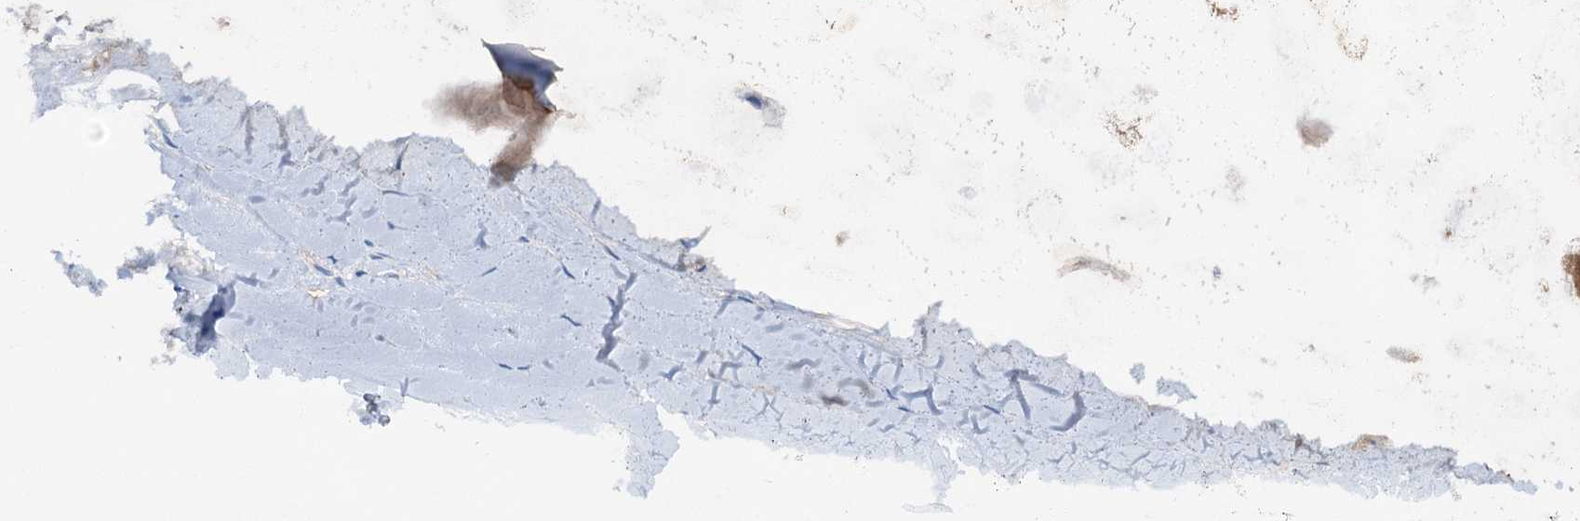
{"staining": {"intensity": "negative", "quantity": "none", "location": "none"}, "tissue": "adipose tissue", "cell_type": "Adipocytes", "image_type": "normal", "snomed": [{"axis": "morphology", "description": "Normal tissue, NOS"}, {"axis": "morphology", "description": "Squamous cell carcinoma, NOS"}, {"axis": "topography", "description": "Lymph node"}, {"axis": "topography", "description": "Bronchus"}, {"axis": "topography", "description": "Lung"}], "caption": "The micrograph demonstrates no staining of adipocytes in benign adipose tissue.", "gene": "CBLN3", "patient": {"sex": "male", "age": 66}}